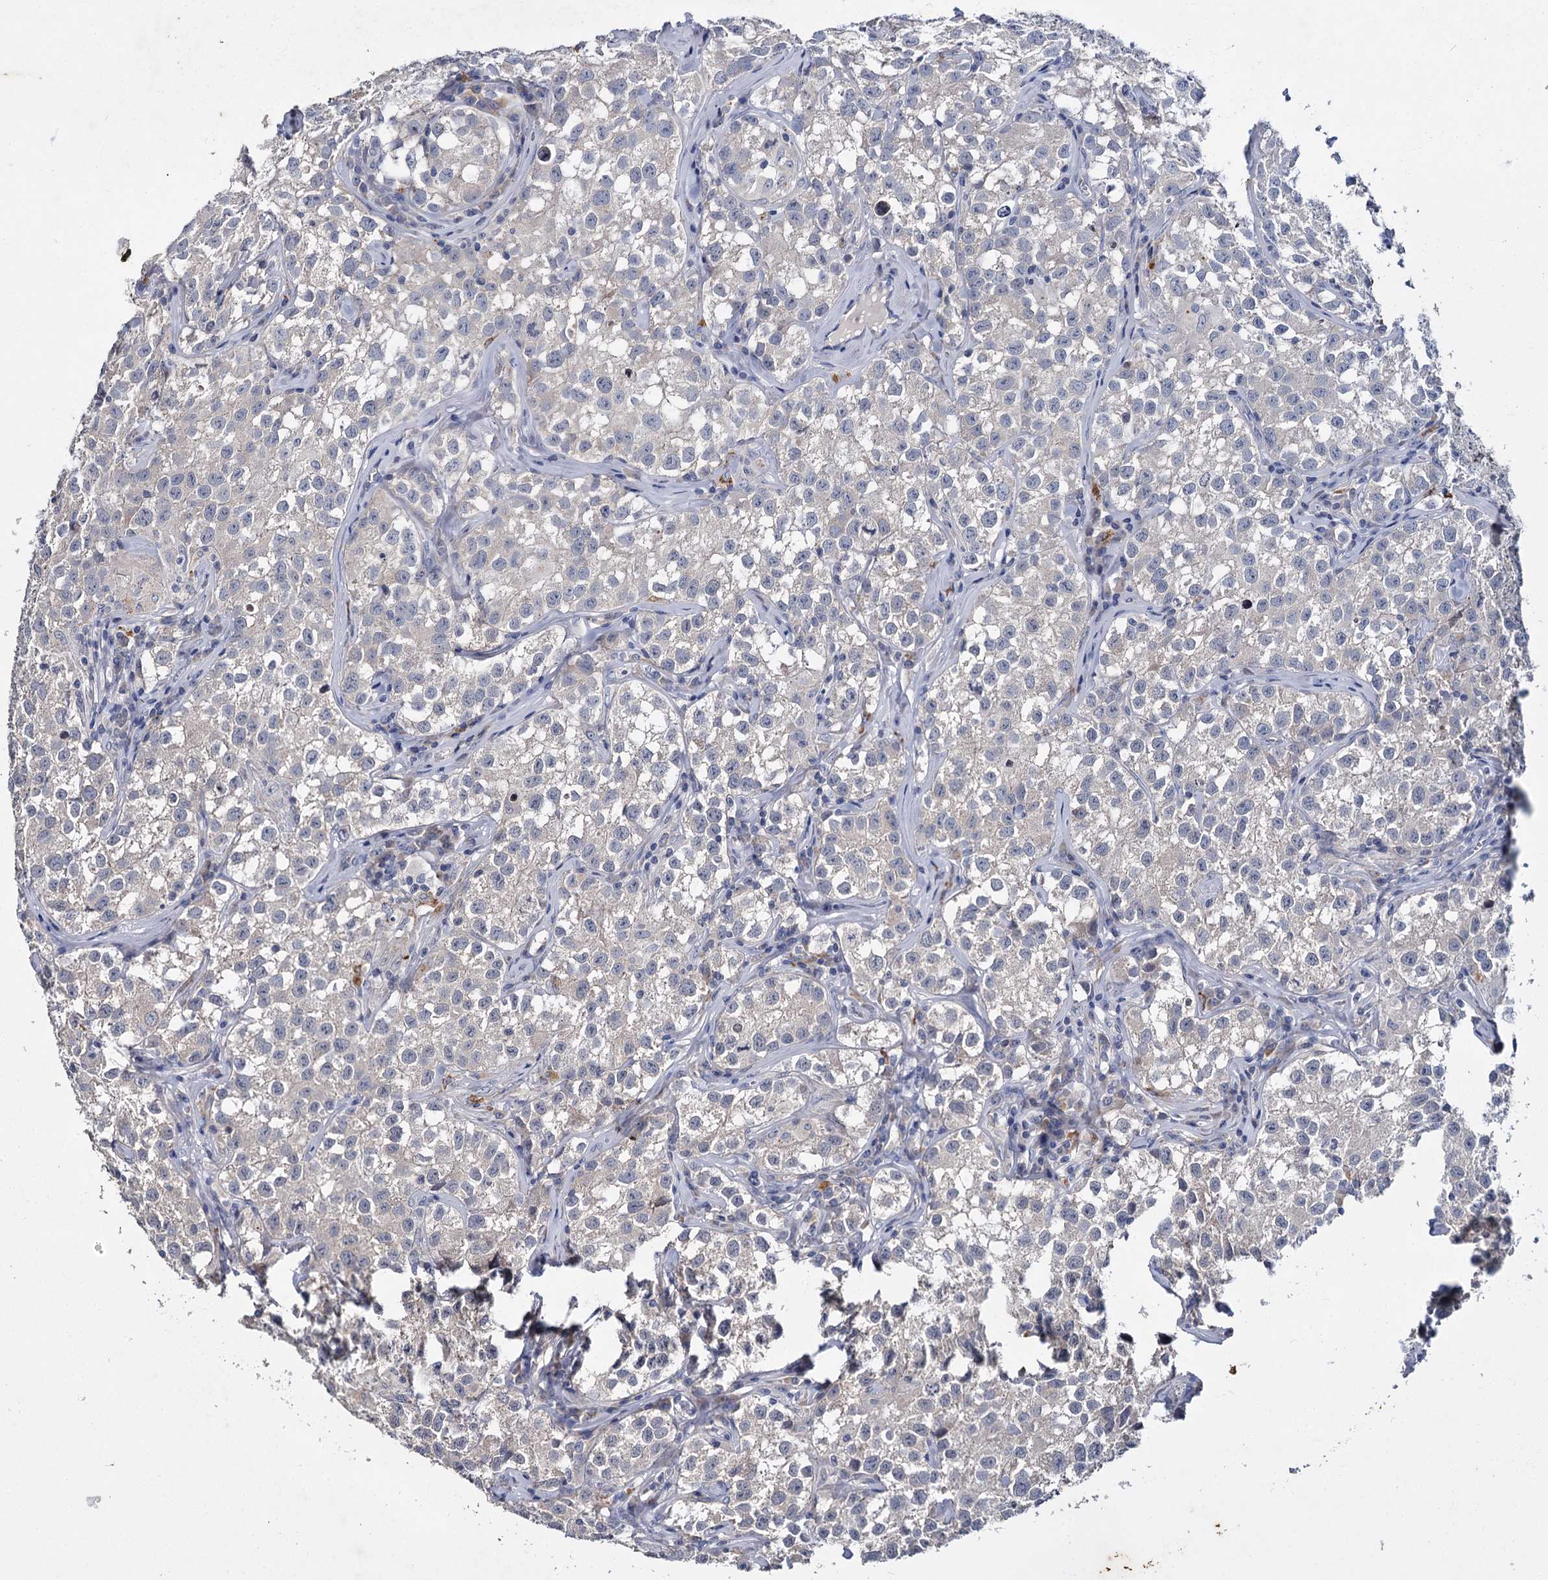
{"staining": {"intensity": "negative", "quantity": "none", "location": "none"}, "tissue": "testis cancer", "cell_type": "Tumor cells", "image_type": "cancer", "snomed": [{"axis": "morphology", "description": "Seminoma, NOS"}, {"axis": "morphology", "description": "Carcinoma, Embryonal, NOS"}, {"axis": "topography", "description": "Testis"}], "caption": "A micrograph of human embryonal carcinoma (testis) is negative for staining in tumor cells. The staining is performed using DAB (3,3'-diaminobenzidine) brown chromogen with nuclei counter-stained in using hematoxylin.", "gene": "ATP9A", "patient": {"sex": "male", "age": 43}}